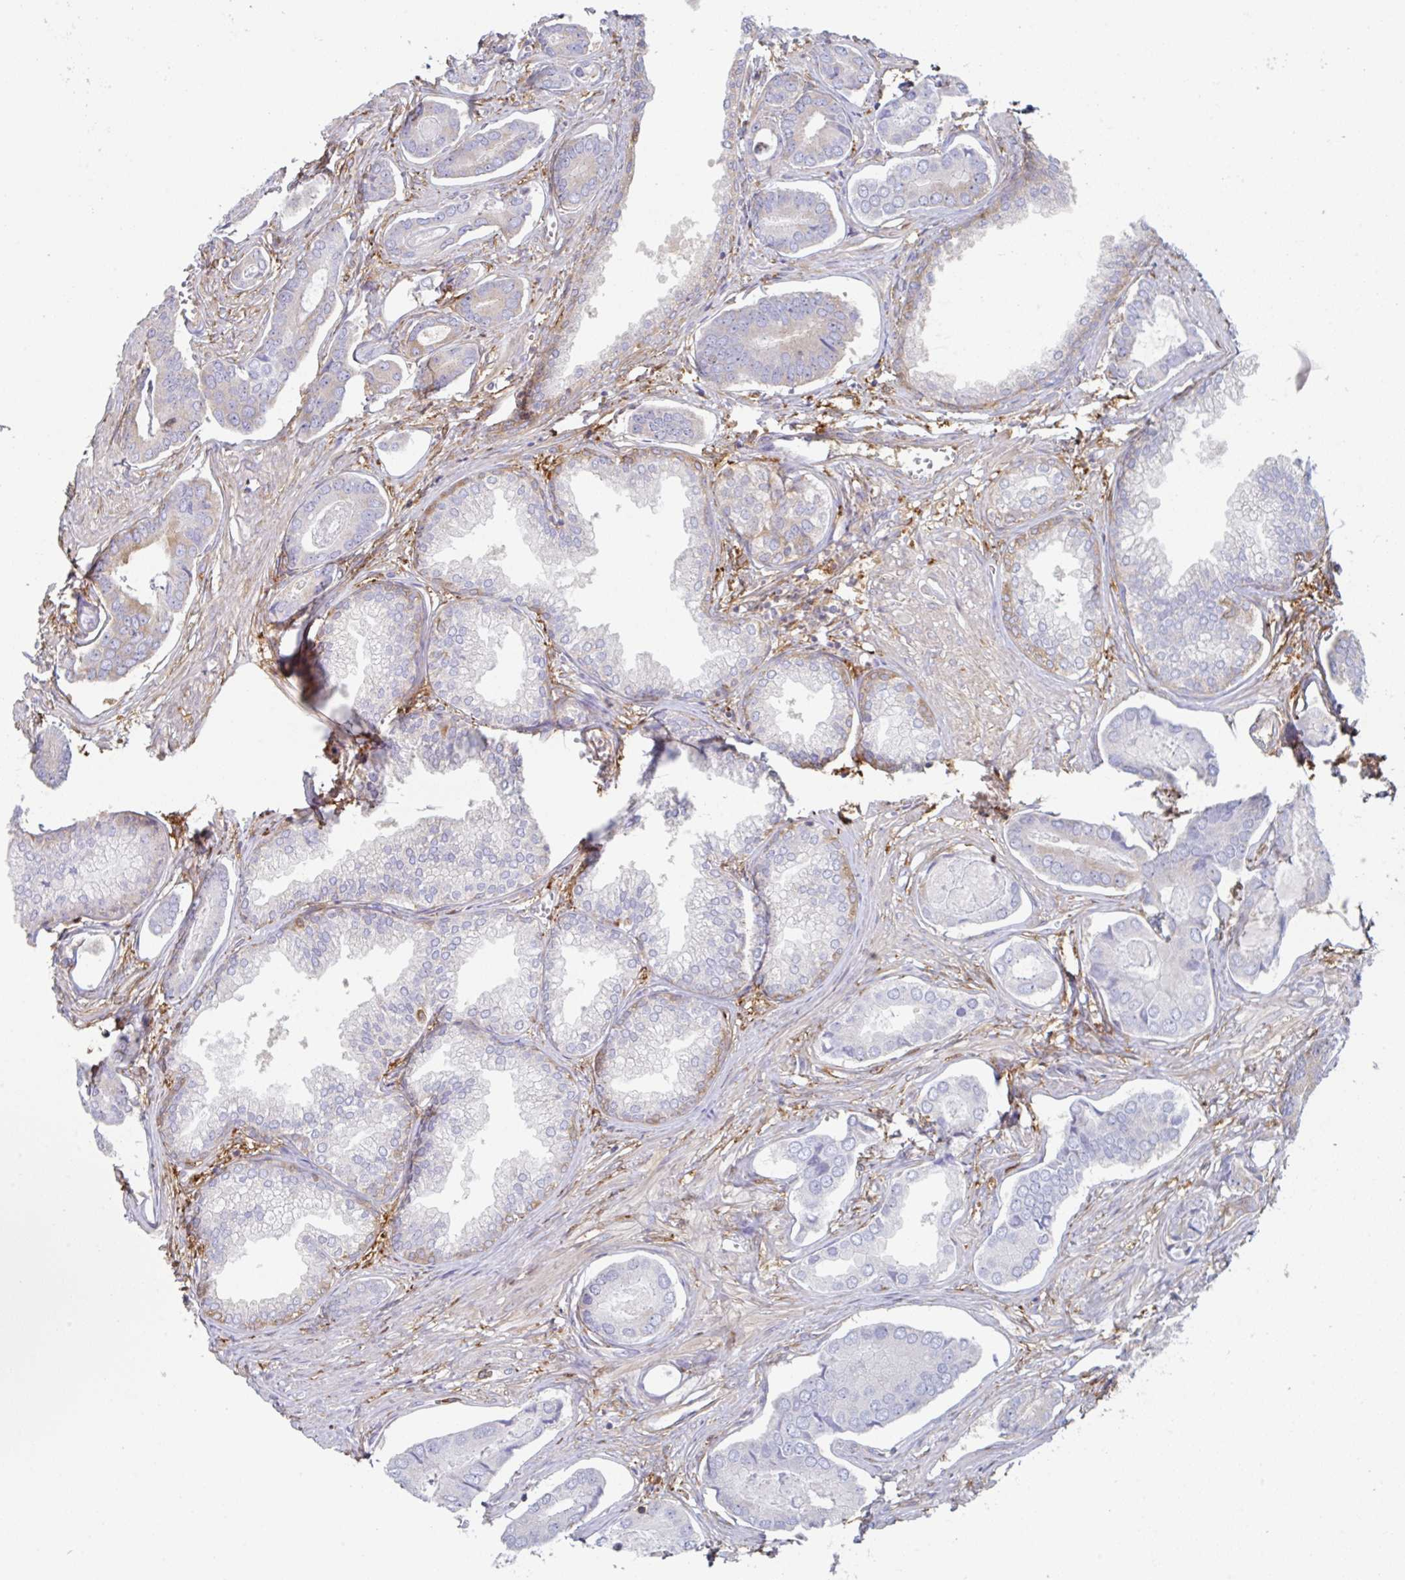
{"staining": {"intensity": "weak", "quantity": "<25%", "location": "cytoplasmic/membranous"}, "tissue": "prostate cancer", "cell_type": "Tumor cells", "image_type": "cancer", "snomed": [{"axis": "morphology", "description": "Adenocarcinoma, NOS"}, {"axis": "topography", "description": "Prostate and seminal vesicle, NOS"}], "caption": "The micrograph displays no significant expression in tumor cells of prostate cancer (adenocarcinoma).", "gene": "AMPD2", "patient": {"sex": "male", "age": 76}}